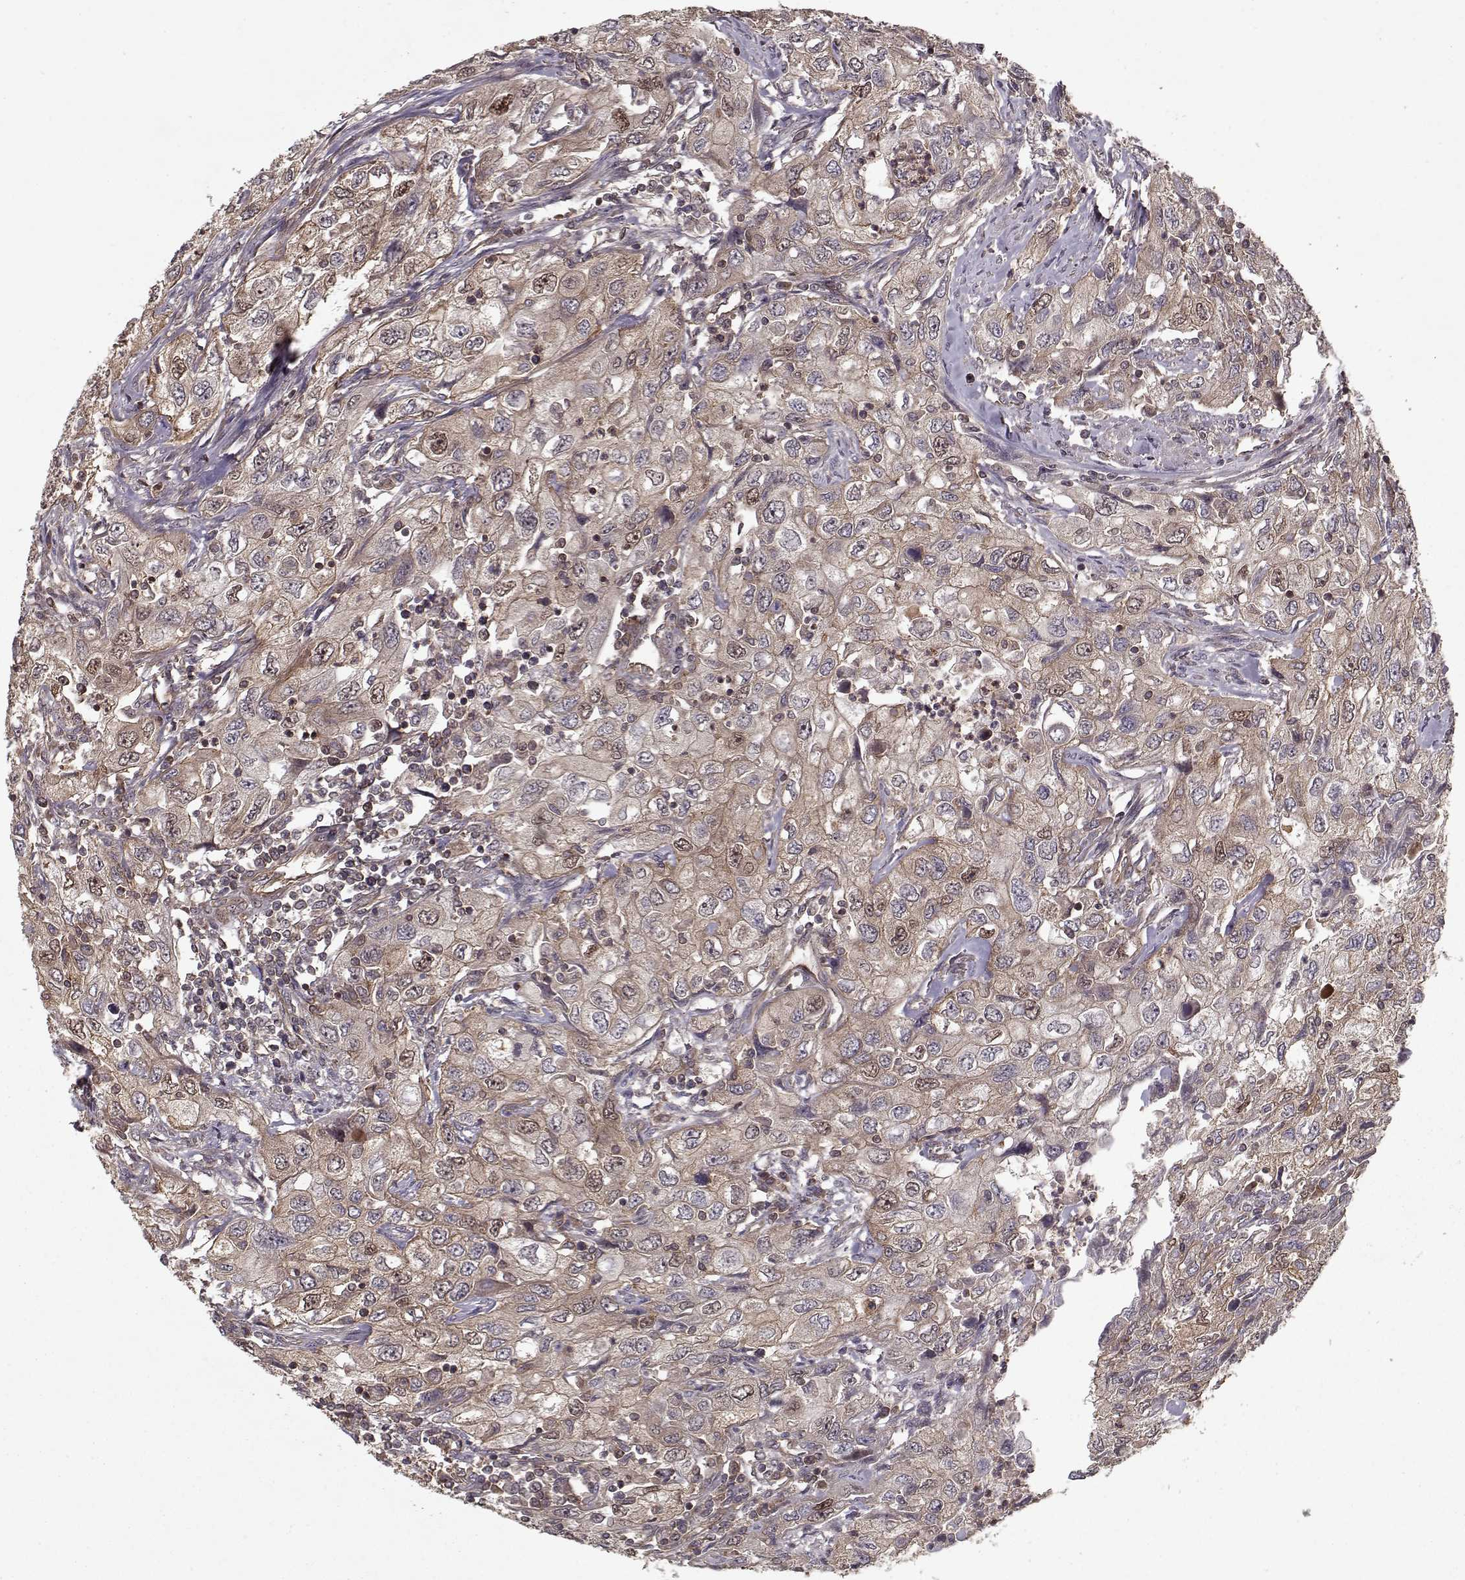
{"staining": {"intensity": "weak", "quantity": ">75%", "location": "cytoplasmic/membranous"}, "tissue": "urothelial cancer", "cell_type": "Tumor cells", "image_type": "cancer", "snomed": [{"axis": "morphology", "description": "Urothelial carcinoma, High grade"}, {"axis": "topography", "description": "Urinary bladder"}], "caption": "Urothelial carcinoma (high-grade) tissue exhibits weak cytoplasmic/membranous expression in approximately >75% of tumor cells", "gene": "PPP1R12A", "patient": {"sex": "male", "age": 76}}